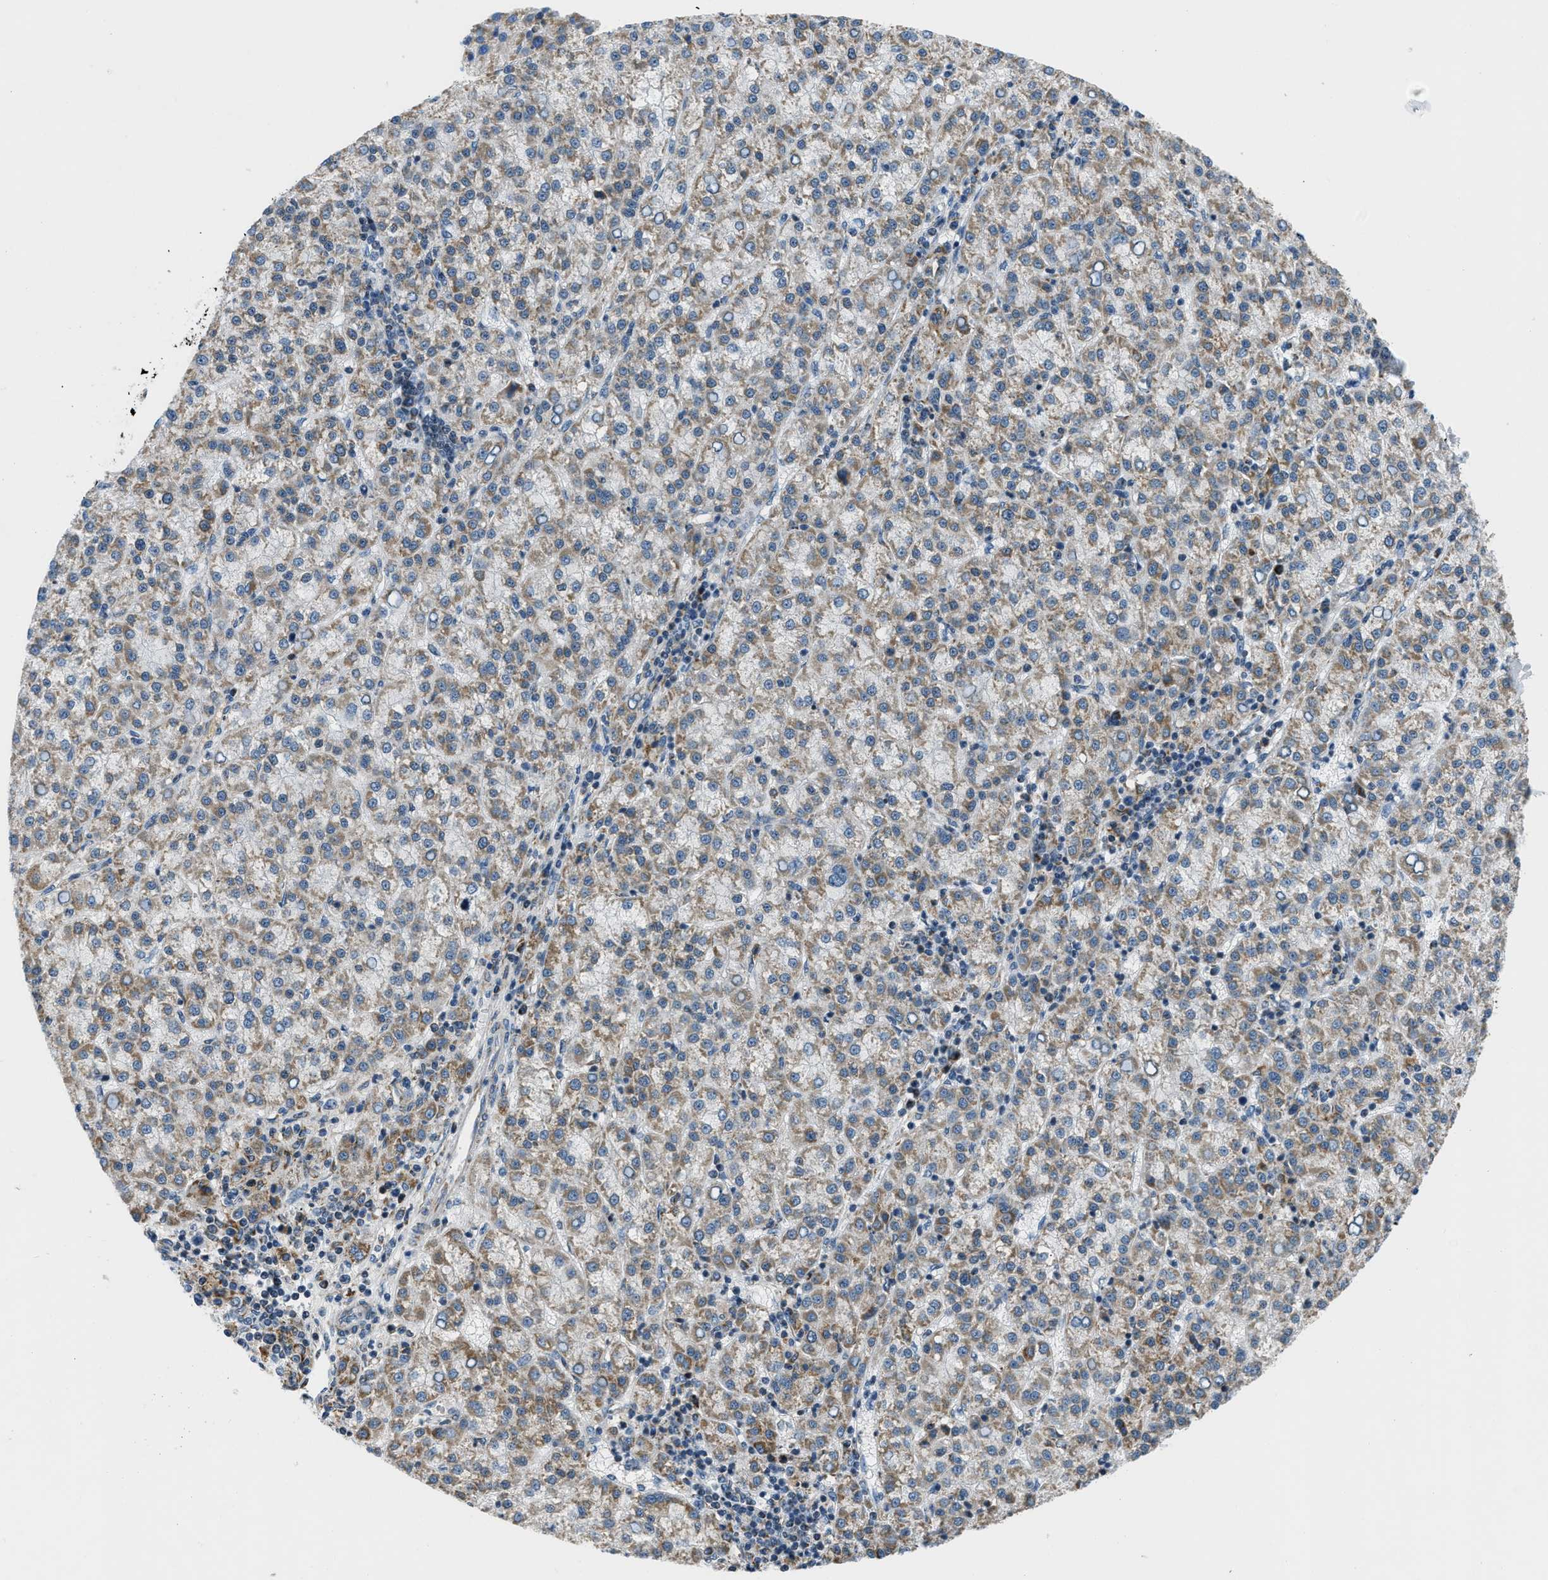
{"staining": {"intensity": "moderate", "quantity": ">75%", "location": "cytoplasmic/membranous"}, "tissue": "liver cancer", "cell_type": "Tumor cells", "image_type": "cancer", "snomed": [{"axis": "morphology", "description": "Carcinoma, Hepatocellular, NOS"}, {"axis": "topography", "description": "Liver"}], "caption": "About >75% of tumor cells in liver hepatocellular carcinoma reveal moderate cytoplasmic/membranous protein positivity as visualized by brown immunohistochemical staining.", "gene": "ACADVL", "patient": {"sex": "female", "age": 58}}